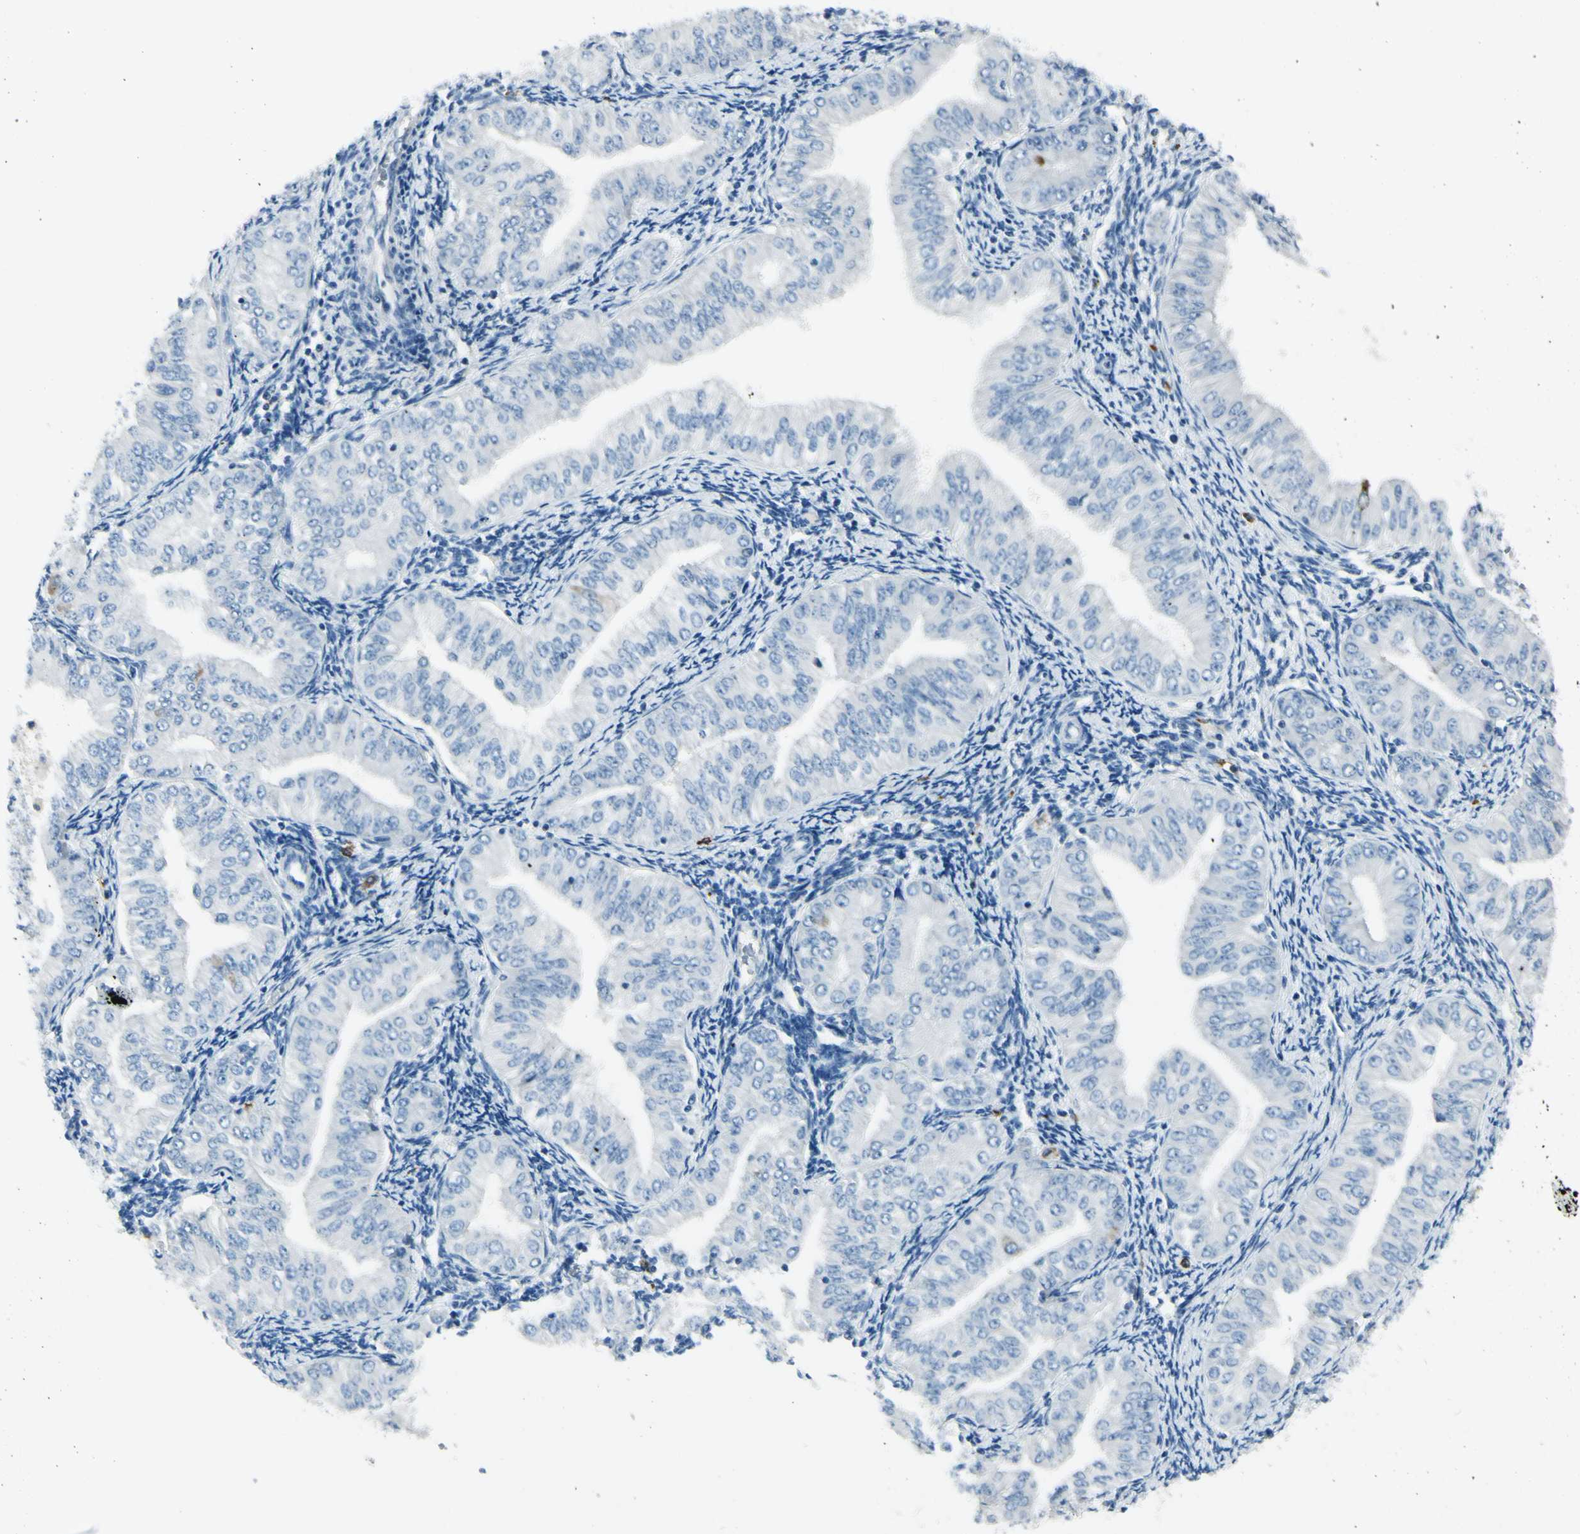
{"staining": {"intensity": "negative", "quantity": "none", "location": "none"}, "tissue": "endometrial cancer", "cell_type": "Tumor cells", "image_type": "cancer", "snomed": [{"axis": "morphology", "description": "Normal tissue, NOS"}, {"axis": "morphology", "description": "Adenocarcinoma, NOS"}, {"axis": "topography", "description": "Endometrium"}], "caption": "IHC image of neoplastic tissue: endometrial adenocarcinoma stained with DAB (3,3'-diaminobenzidine) shows no significant protein positivity in tumor cells. (Stains: DAB immunohistochemistry (IHC) with hematoxylin counter stain, Microscopy: brightfield microscopy at high magnification).", "gene": "DLG4", "patient": {"sex": "female", "age": 53}}